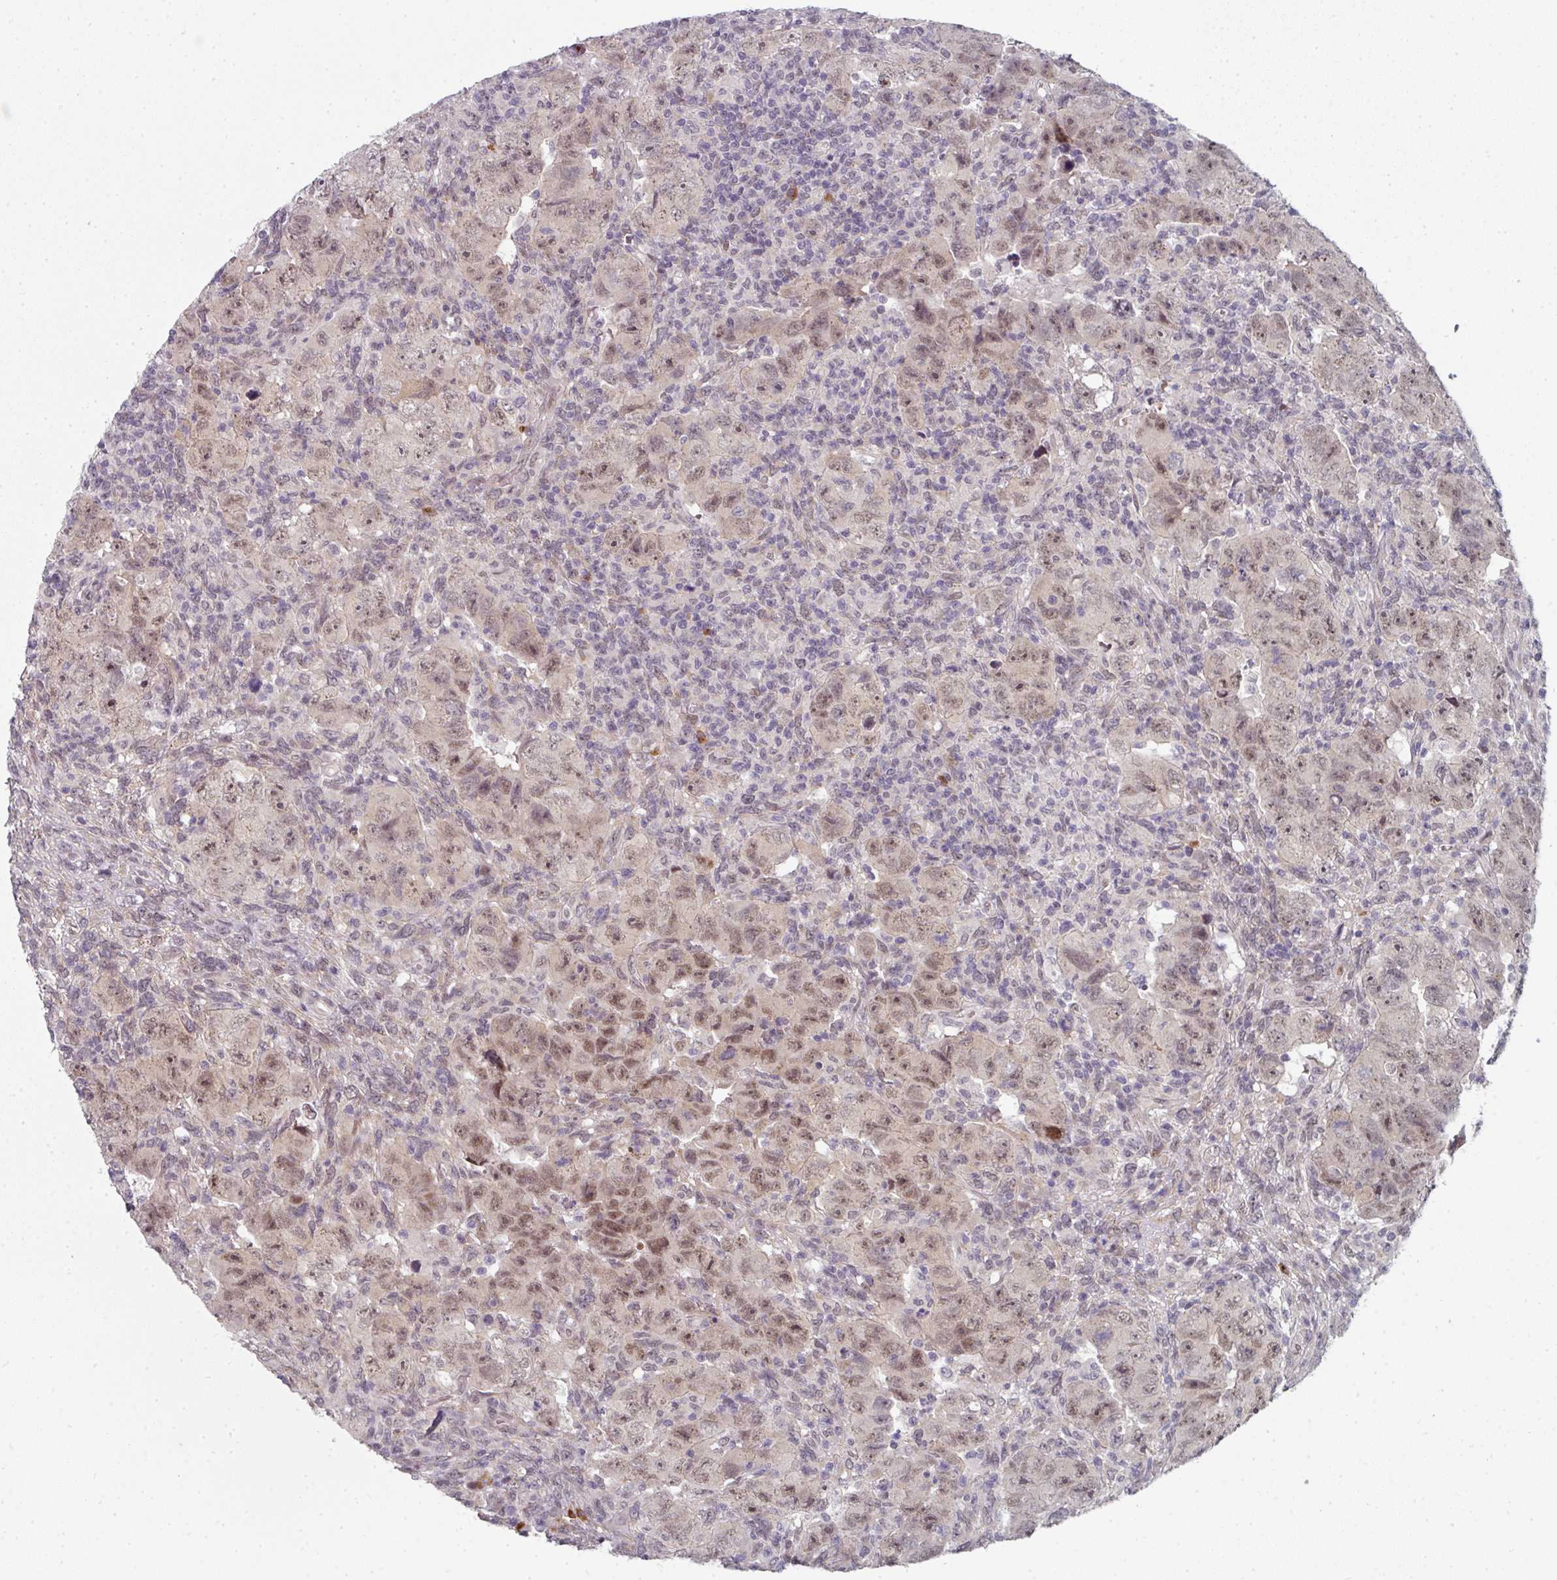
{"staining": {"intensity": "weak", "quantity": "25%-75%", "location": "nuclear"}, "tissue": "testis cancer", "cell_type": "Tumor cells", "image_type": "cancer", "snomed": [{"axis": "morphology", "description": "Carcinoma, Embryonal, NOS"}, {"axis": "topography", "description": "Testis"}], "caption": "Tumor cells reveal weak nuclear staining in about 25%-75% of cells in embryonal carcinoma (testis).", "gene": "TMCC1", "patient": {"sex": "male", "age": 24}}